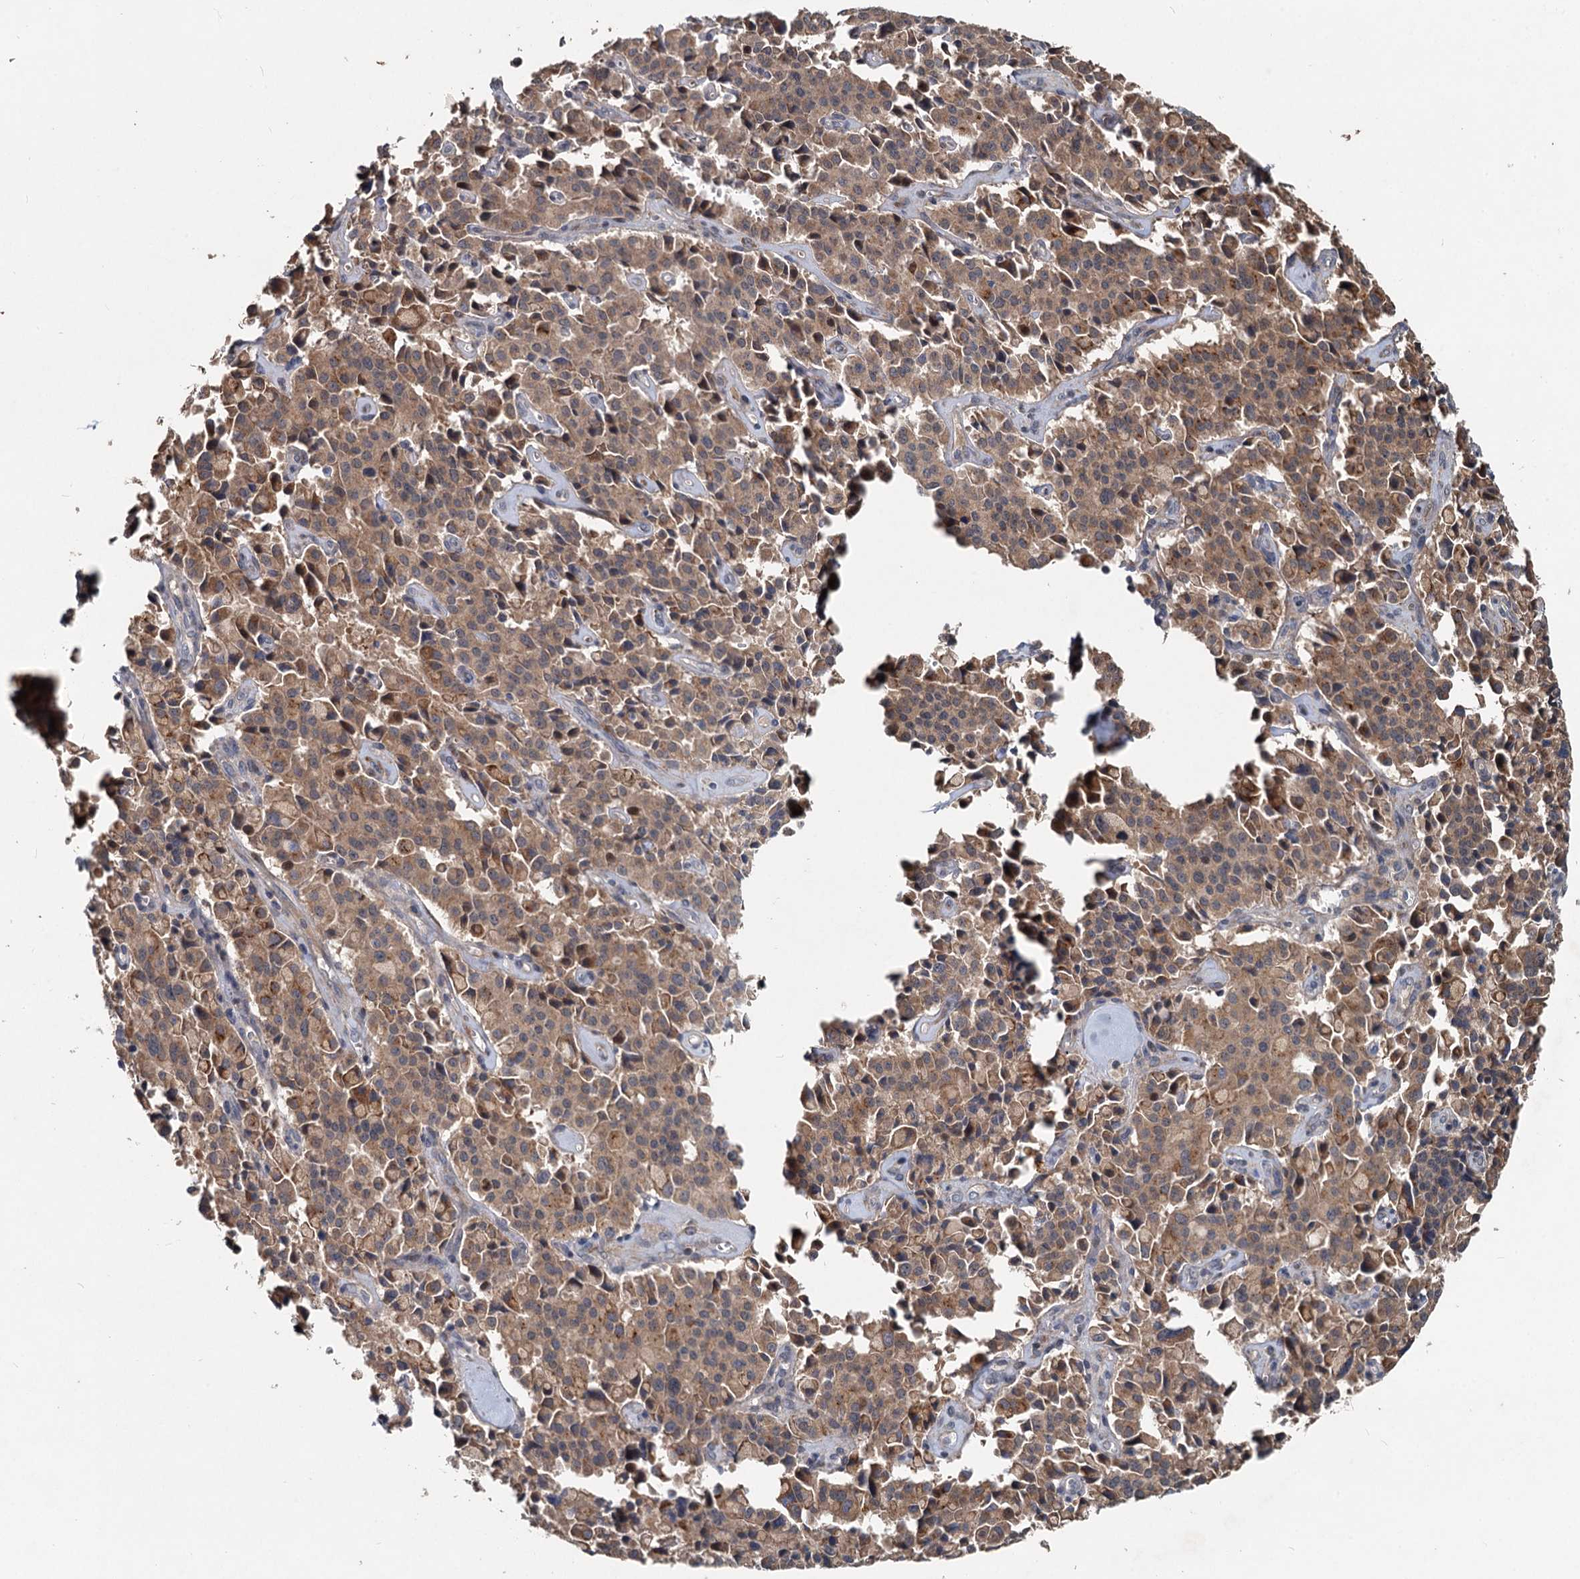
{"staining": {"intensity": "moderate", "quantity": ">75%", "location": "cytoplasmic/membranous"}, "tissue": "pancreatic cancer", "cell_type": "Tumor cells", "image_type": "cancer", "snomed": [{"axis": "morphology", "description": "Adenocarcinoma, NOS"}, {"axis": "topography", "description": "Pancreas"}], "caption": "Protein expression analysis of human adenocarcinoma (pancreatic) reveals moderate cytoplasmic/membranous staining in approximately >75% of tumor cells. (DAB (3,3'-diaminobenzidine) IHC, brown staining for protein, blue staining for nuclei).", "gene": "OTUB1", "patient": {"sex": "male", "age": 65}}